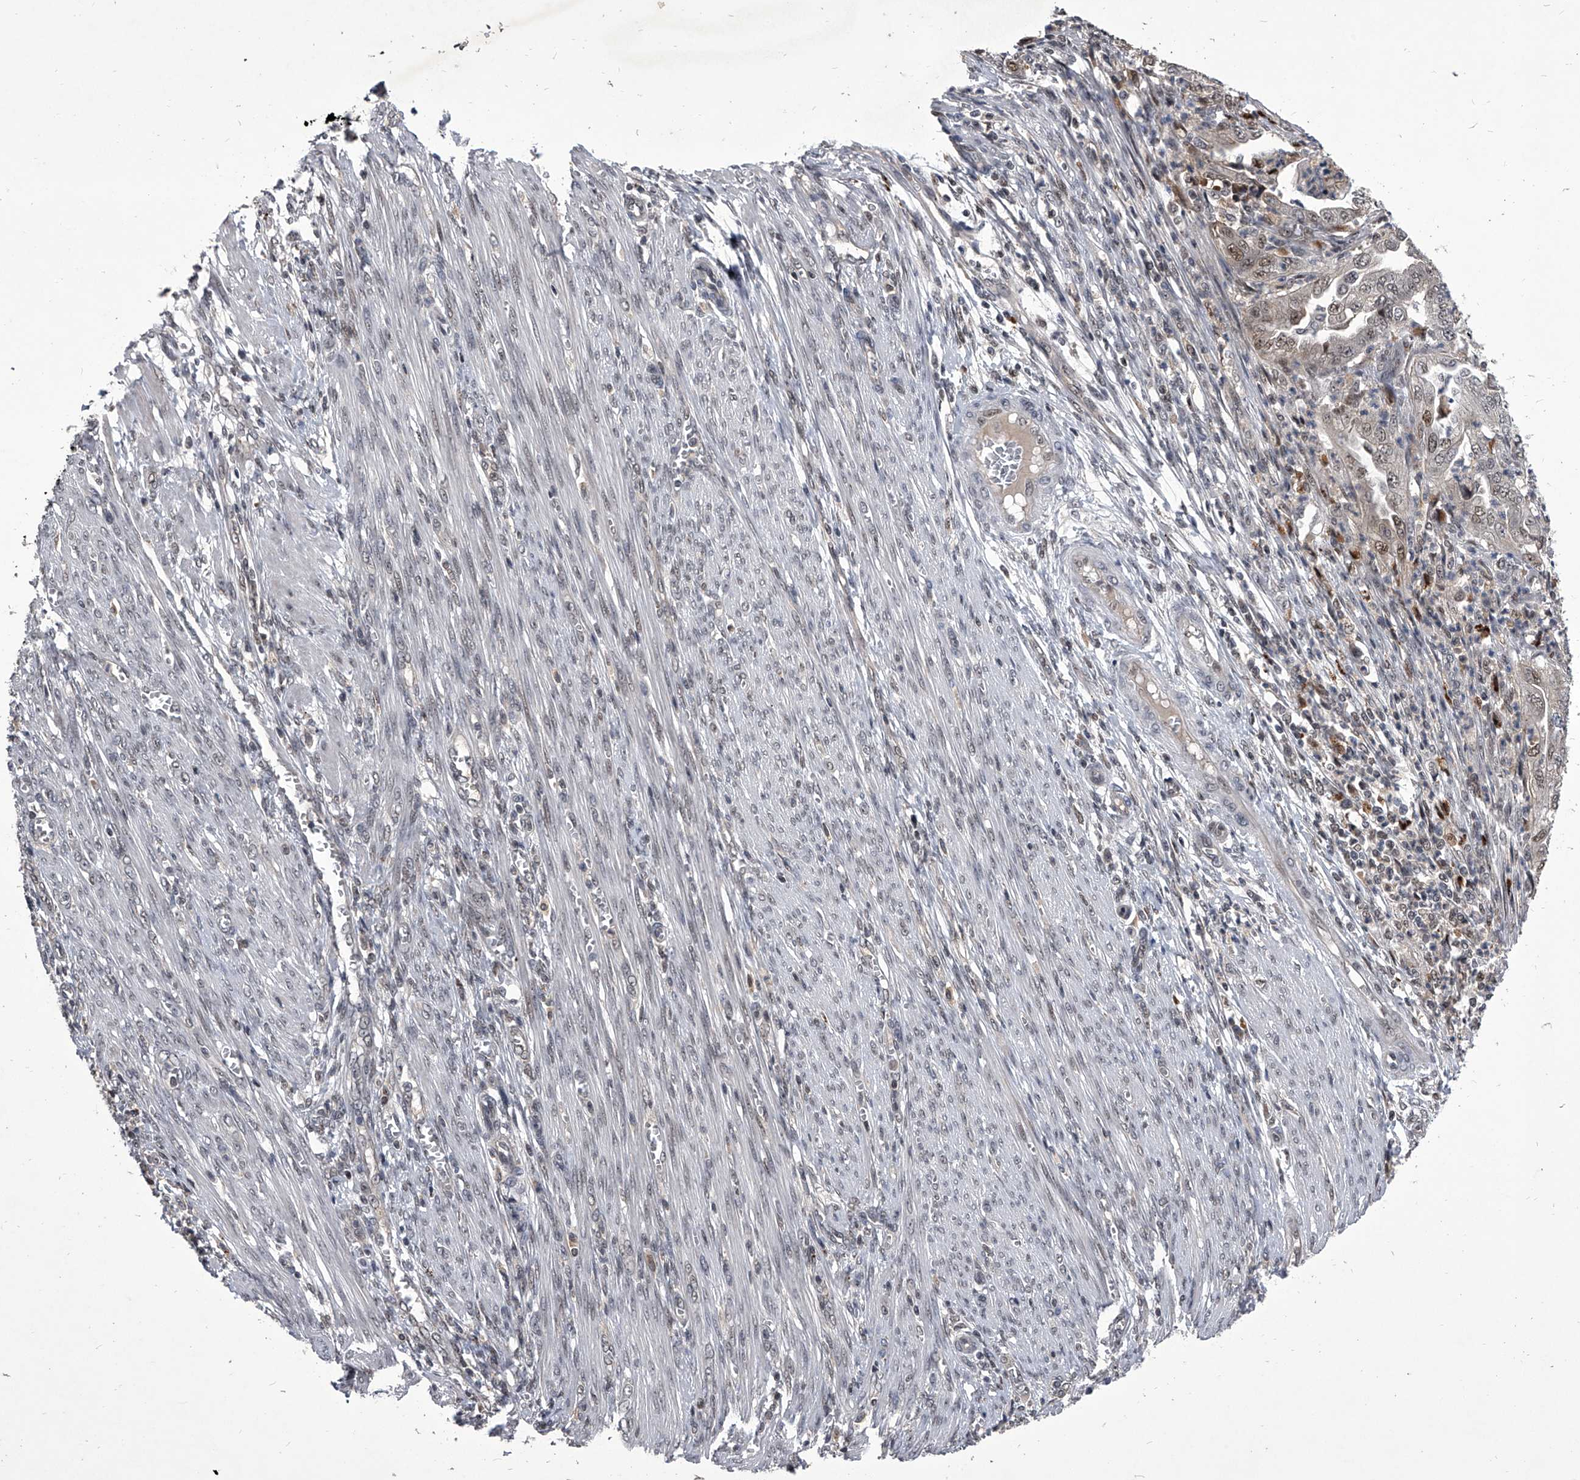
{"staining": {"intensity": "weak", "quantity": "<25%", "location": "nuclear"}, "tissue": "endometrial cancer", "cell_type": "Tumor cells", "image_type": "cancer", "snomed": [{"axis": "morphology", "description": "Adenocarcinoma, NOS"}, {"axis": "topography", "description": "Endometrium"}], "caption": "Immunohistochemical staining of human endometrial cancer (adenocarcinoma) exhibits no significant positivity in tumor cells.", "gene": "CMTR1", "patient": {"sex": "female", "age": 51}}